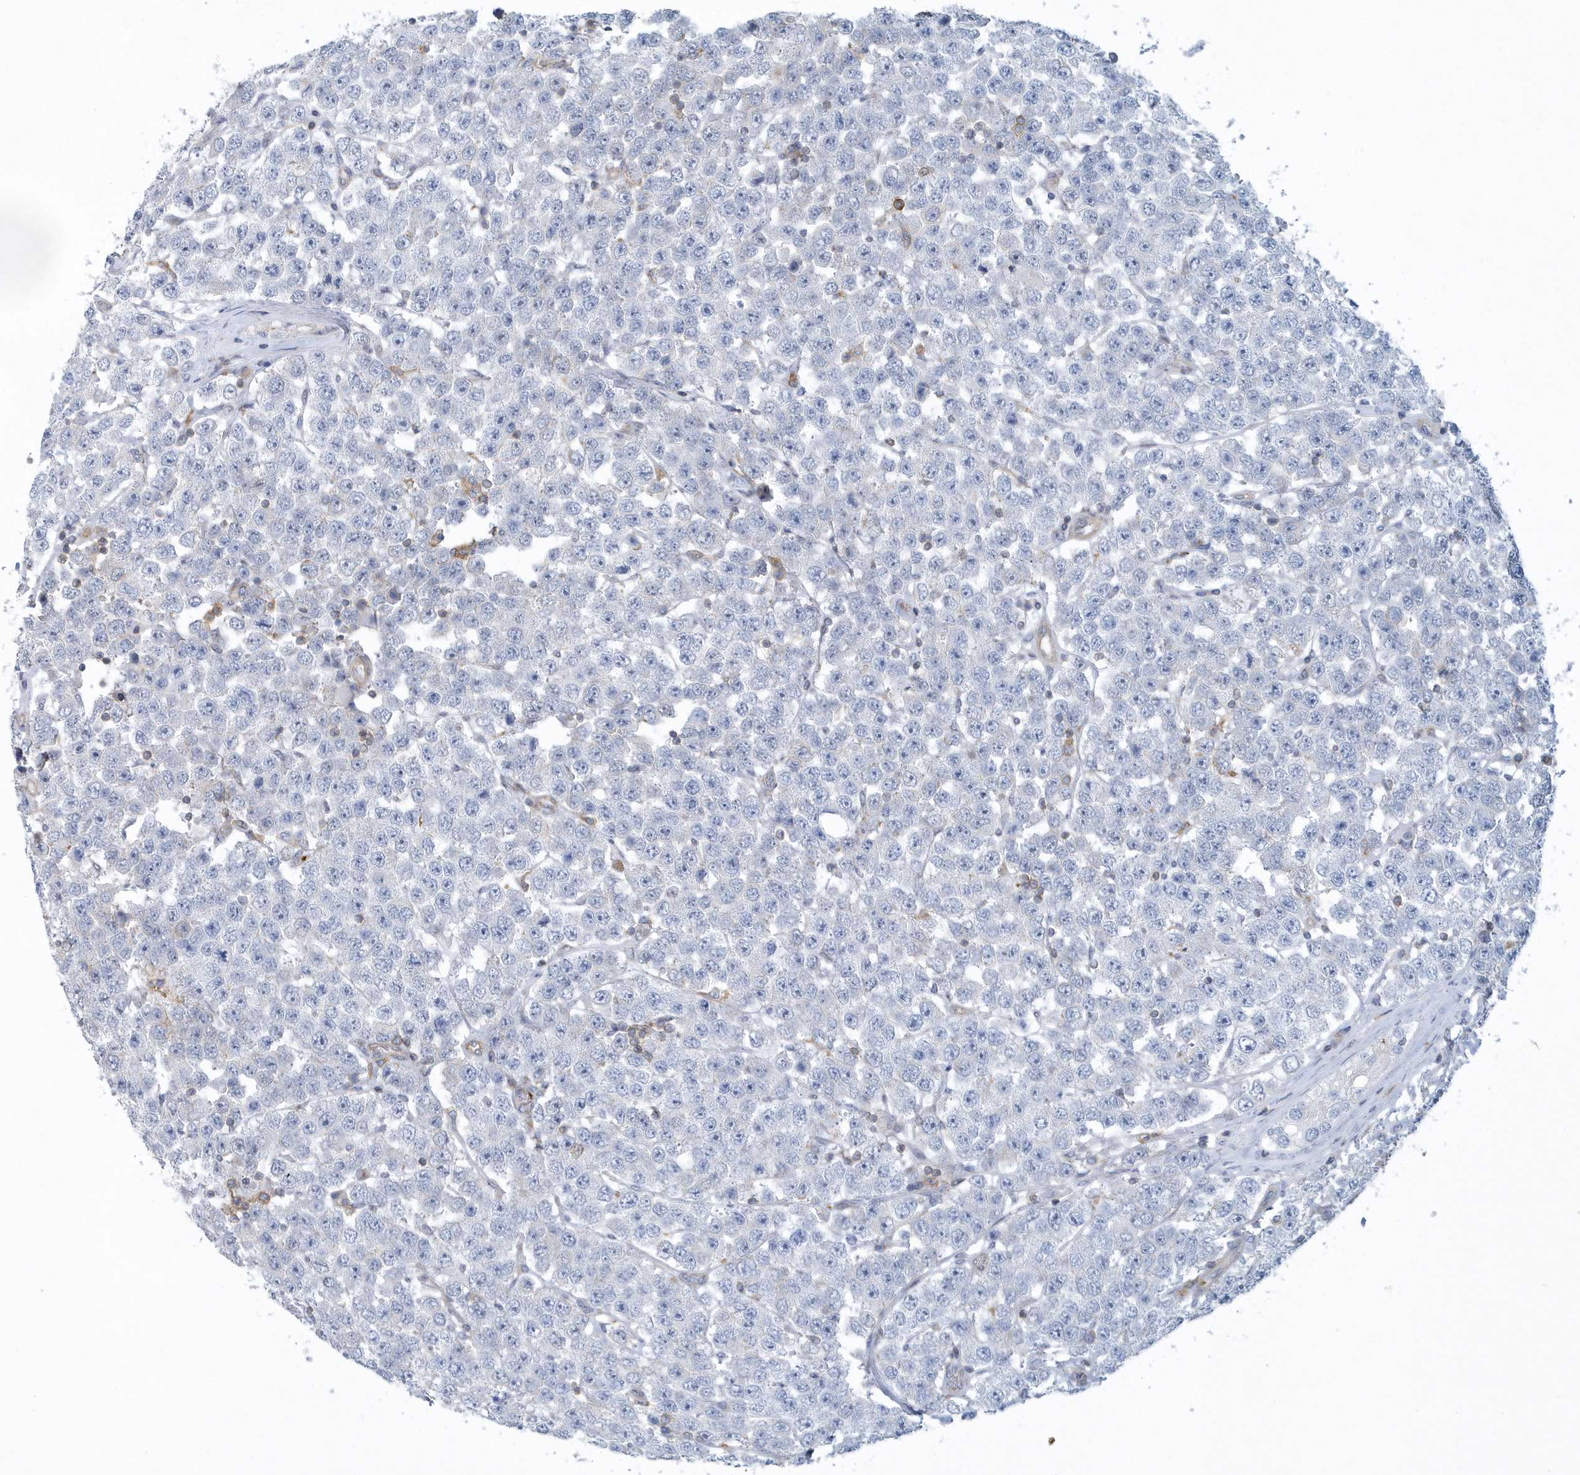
{"staining": {"intensity": "negative", "quantity": "none", "location": "none"}, "tissue": "testis cancer", "cell_type": "Tumor cells", "image_type": "cancer", "snomed": [{"axis": "morphology", "description": "Seminoma, NOS"}, {"axis": "topography", "description": "Testis"}], "caption": "Protein analysis of testis cancer demonstrates no significant staining in tumor cells.", "gene": "ARAP2", "patient": {"sex": "male", "age": 28}}